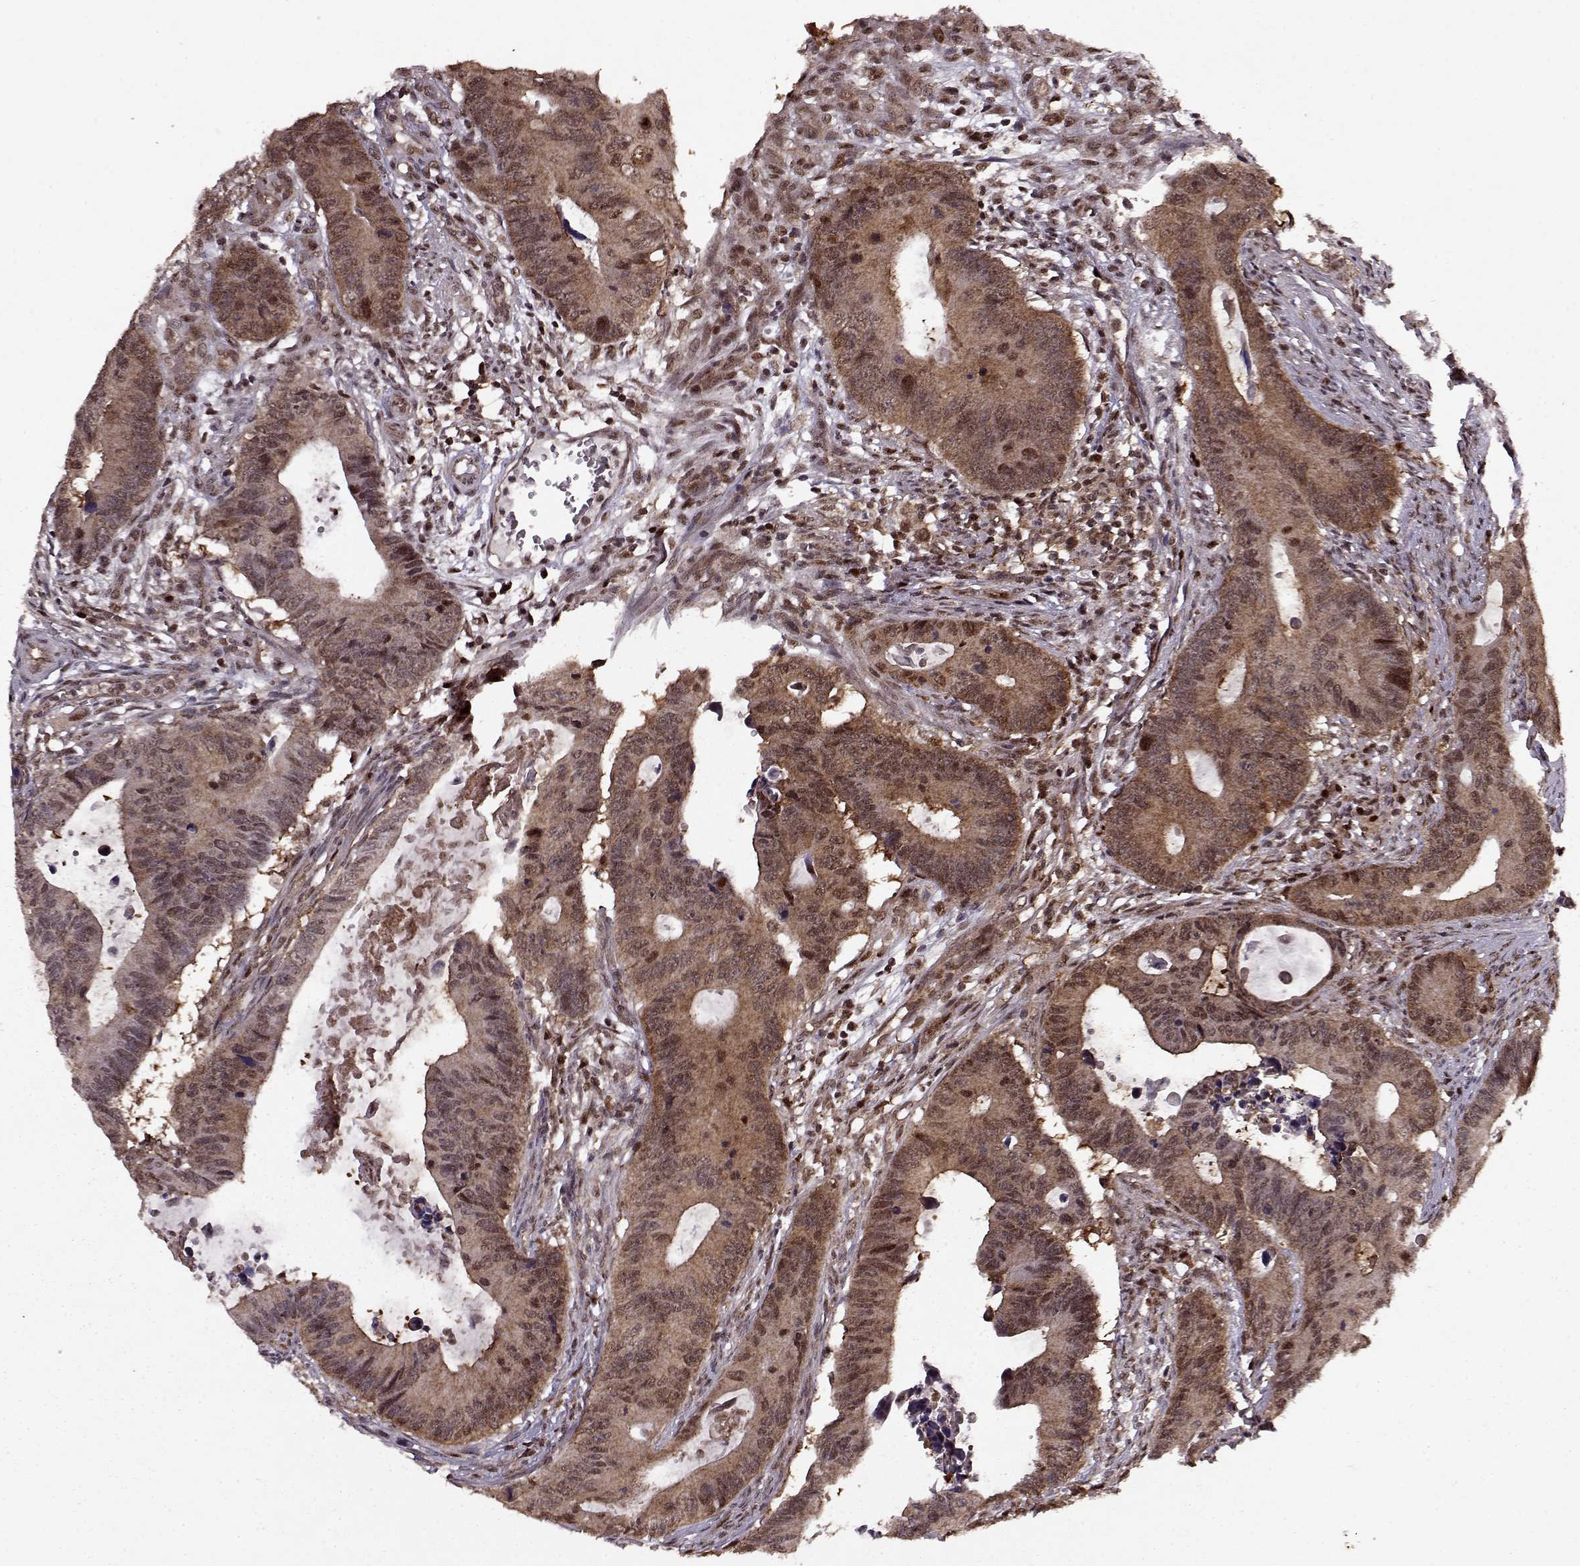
{"staining": {"intensity": "moderate", "quantity": ">75%", "location": "cytoplasmic/membranous"}, "tissue": "colorectal cancer", "cell_type": "Tumor cells", "image_type": "cancer", "snomed": [{"axis": "morphology", "description": "Adenocarcinoma, NOS"}, {"axis": "topography", "description": "Colon"}], "caption": "DAB immunohistochemical staining of colorectal cancer demonstrates moderate cytoplasmic/membranous protein expression in approximately >75% of tumor cells.", "gene": "PSMA7", "patient": {"sex": "female", "age": 87}}